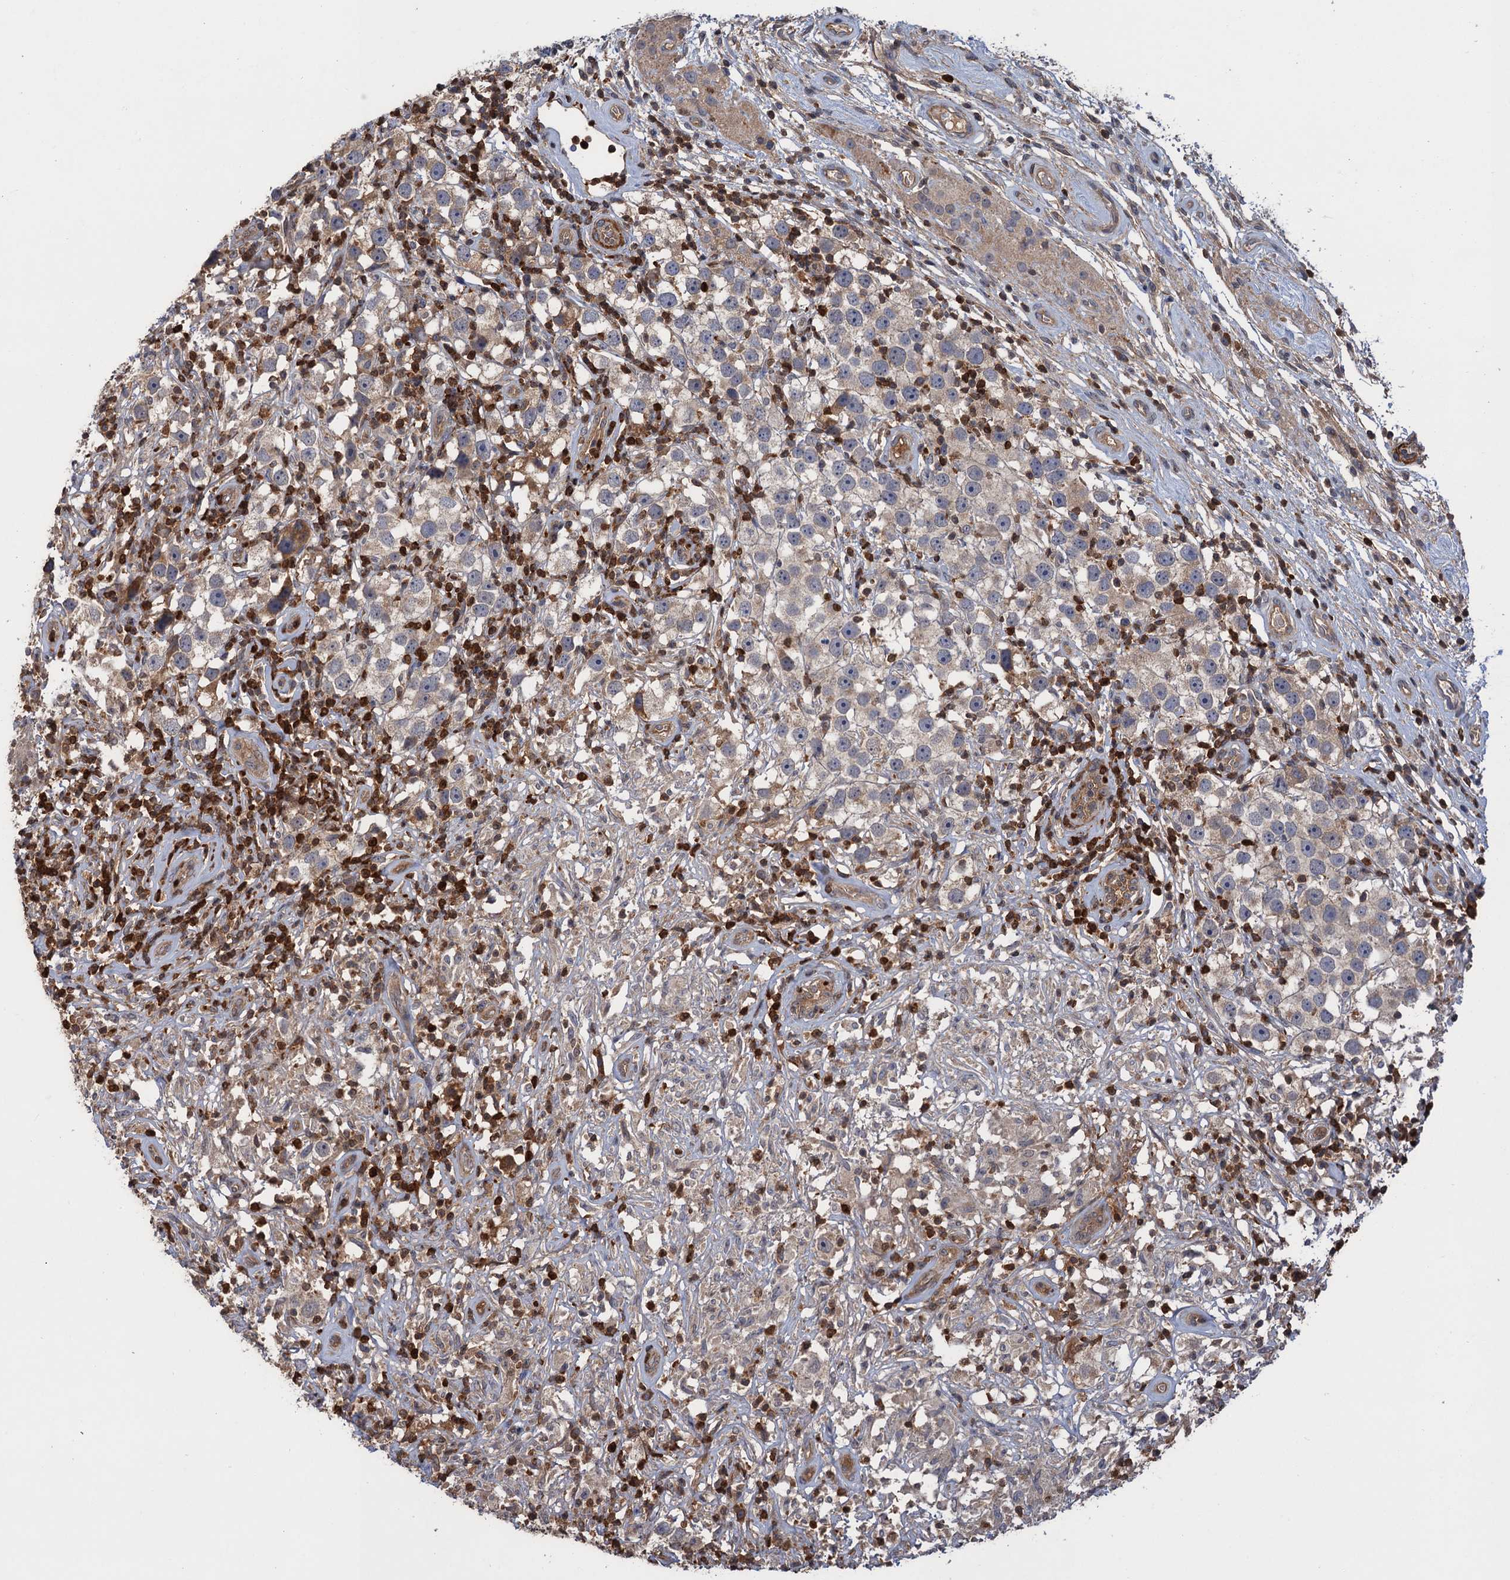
{"staining": {"intensity": "weak", "quantity": "25%-75%", "location": "cytoplasmic/membranous"}, "tissue": "testis cancer", "cell_type": "Tumor cells", "image_type": "cancer", "snomed": [{"axis": "morphology", "description": "Seminoma, NOS"}, {"axis": "topography", "description": "Testis"}], "caption": "Immunohistochemistry (DAB) staining of seminoma (testis) reveals weak cytoplasmic/membranous protein staining in about 25%-75% of tumor cells.", "gene": "DGKA", "patient": {"sex": "male", "age": 49}}